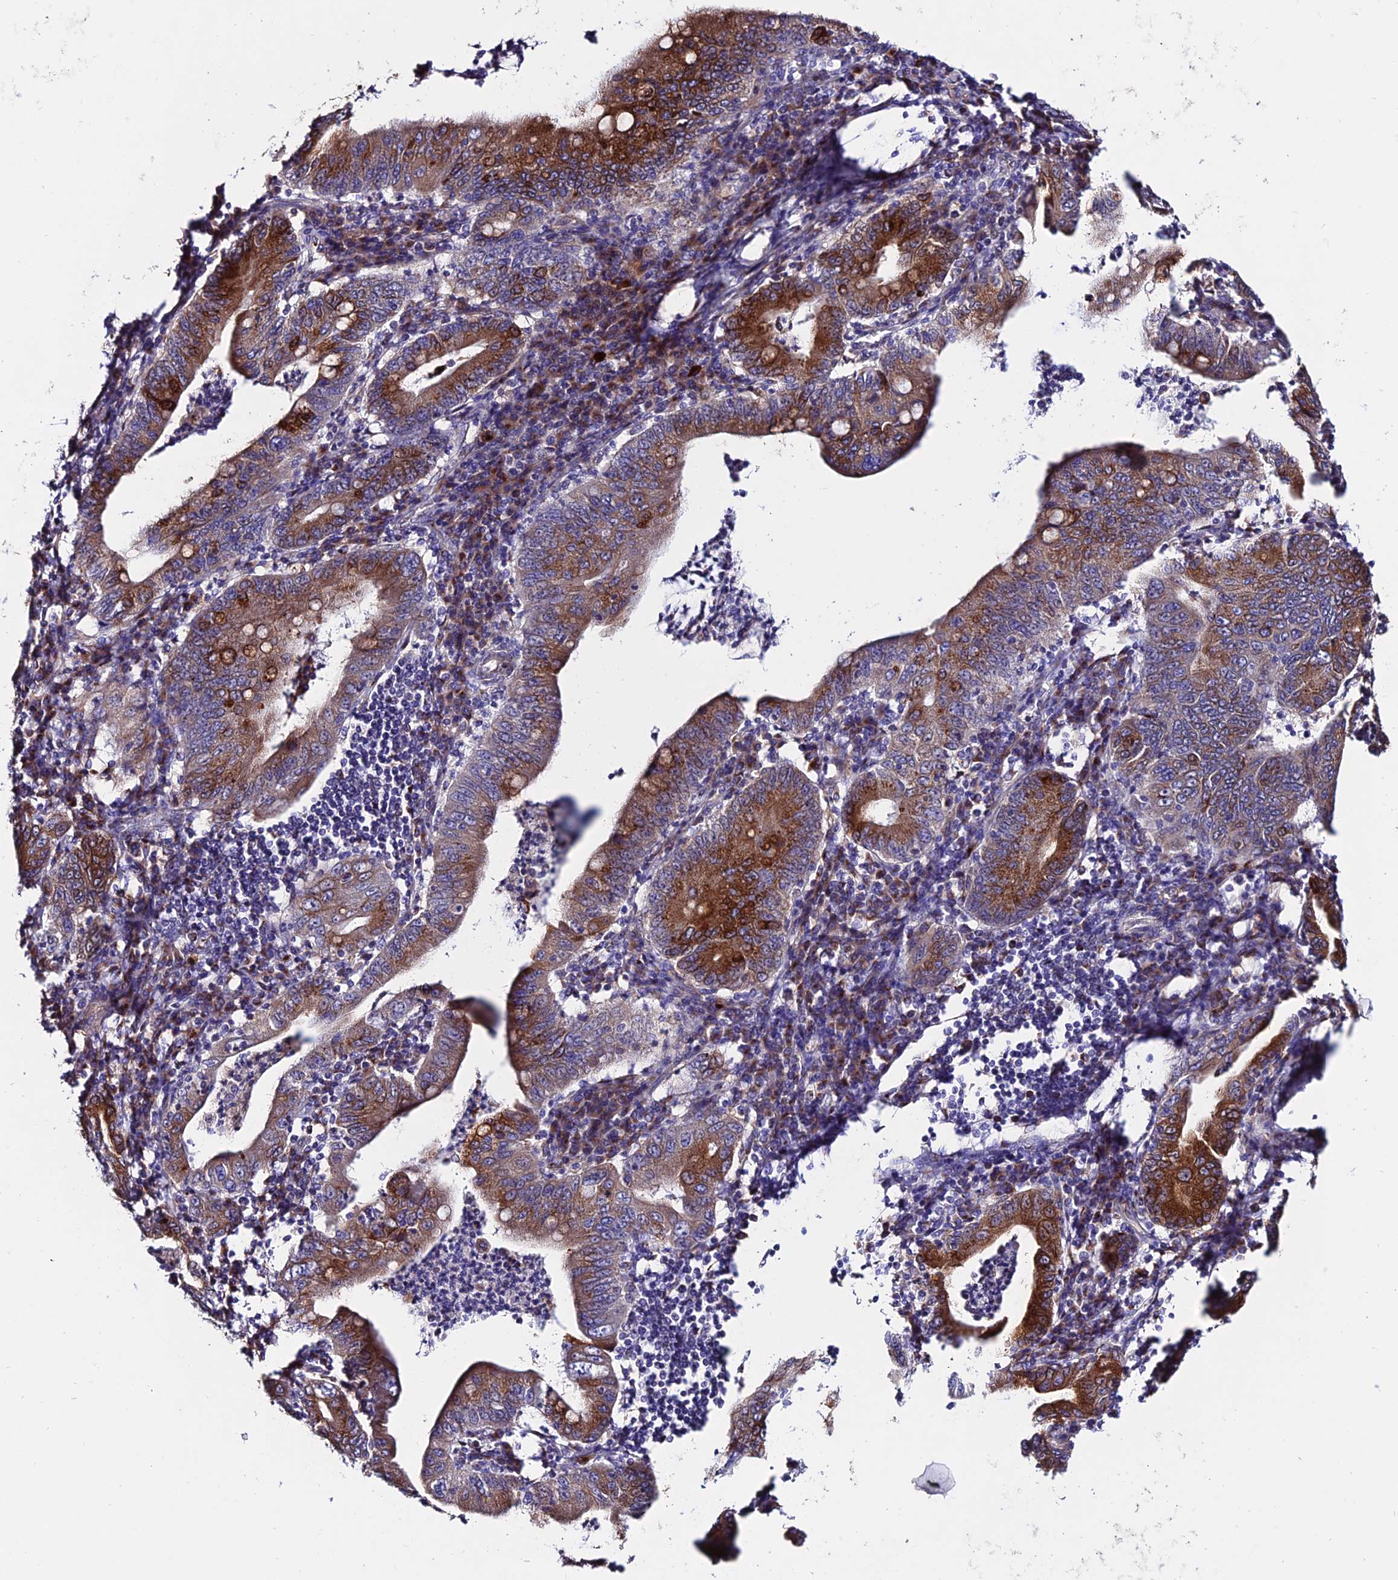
{"staining": {"intensity": "strong", "quantity": ">75%", "location": "cytoplasmic/membranous"}, "tissue": "stomach cancer", "cell_type": "Tumor cells", "image_type": "cancer", "snomed": [{"axis": "morphology", "description": "Normal tissue, NOS"}, {"axis": "morphology", "description": "Adenocarcinoma, NOS"}, {"axis": "topography", "description": "Esophagus"}, {"axis": "topography", "description": "Stomach, upper"}, {"axis": "topography", "description": "Peripheral nerve tissue"}], "caption": "Protein analysis of stomach cancer tissue demonstrates strong cytoplasmic/membranous staining in about >75% of tumor cells.", "gene": "OR51Q1", "patient": {"sex": "male", "age": 62}}